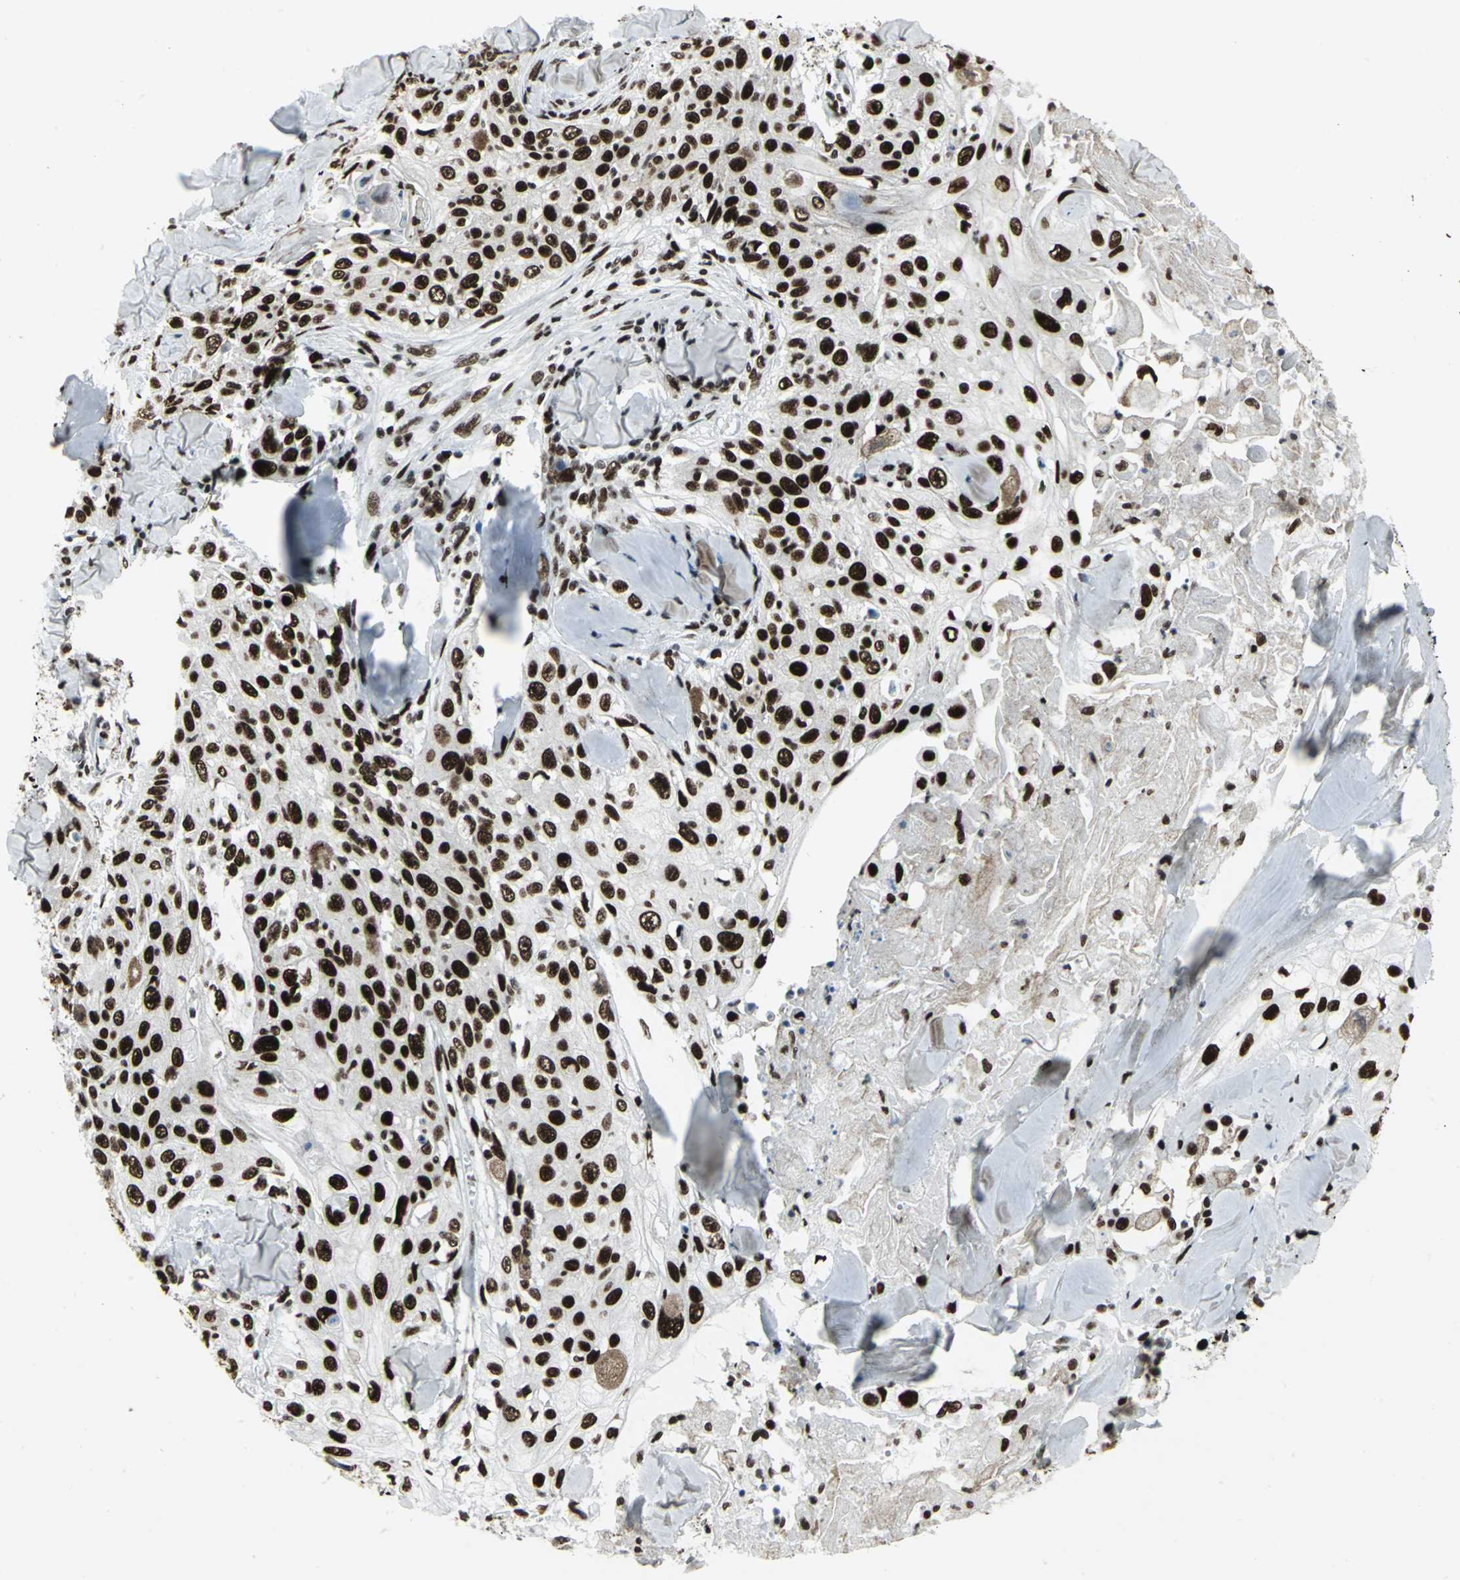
{"staining": {"intensity": "strong", "quantity": ">75%", "location": "nuclear"}, "tissue": "skin cancer", "cell_type": "Tumor cells", "image_type": "cancer", "snomed": [{"axis": "morphology", "description": "Squamous cell carcinoma, NOS"}, {"axis": "topography", "description": "Skin"}], "caption": "There is high levels of strong nuclear expression in tumor cells of squamous cell carcinoma (skin), as demonstrated by immunohistochemical staining (brown color).", "gene": "SMARCA4", "patient": {"sex": "male", "age": 86}}